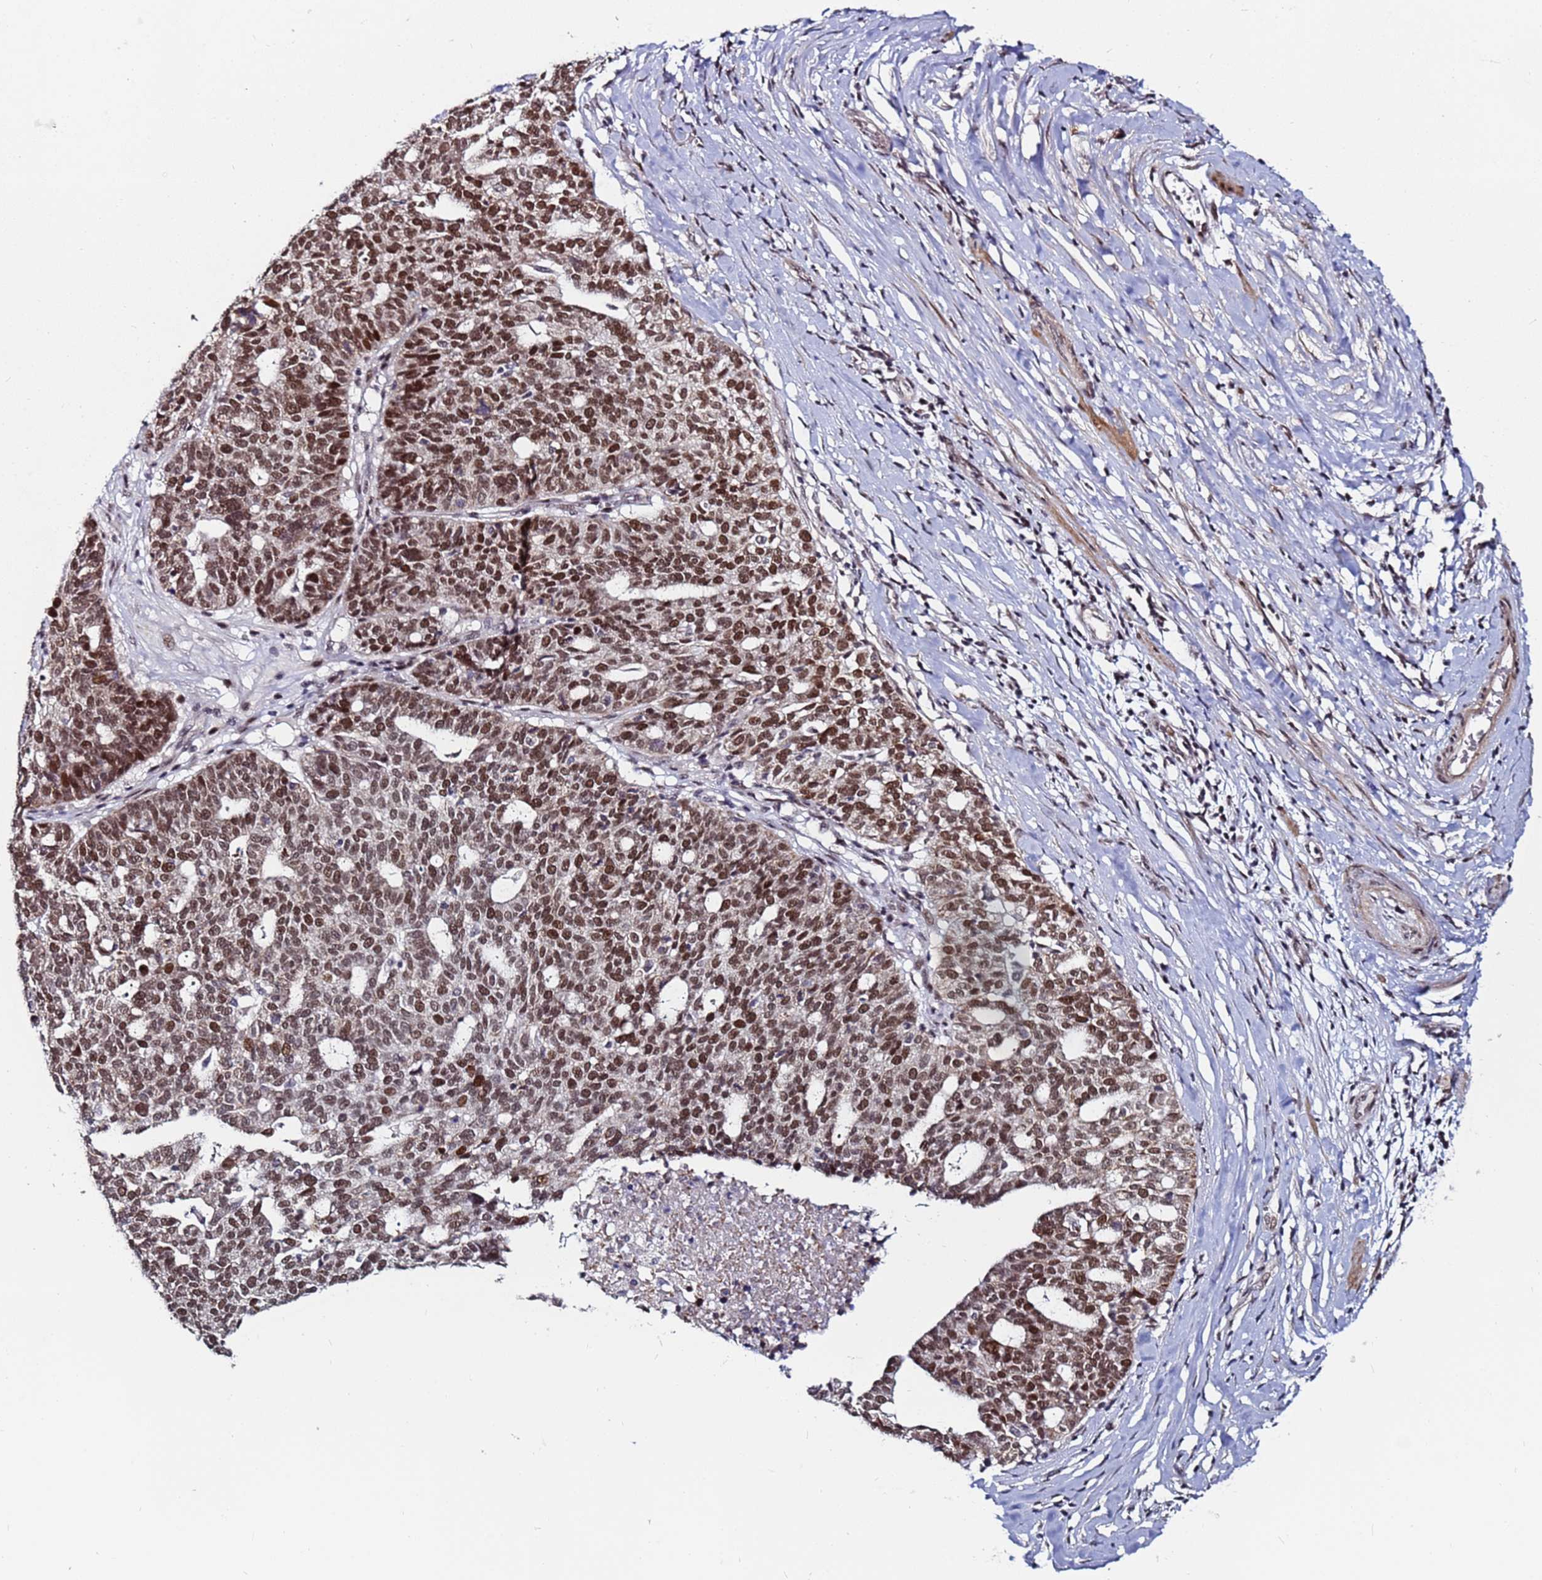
{"staining": {"intensity": "moderate", "quantity": ">75%", "location": "nuclear"}, "tissue": "ovarian cancer", "cell_type": "Tumor cells", "image_type": "cancer", "snomed": [{"axis": "morphology", "description": "Cystadenocarcinoma, serous, NOS"}, {"axis": "topography", "description": "Ovary"}], "caption": "Ovarian serous cystadenocarcinoma was stained to show a protein in brown. There is medium levels of moderate nuclear positivity in approximately >75% of tumor cells.", "gene": "PPM1H", "patient": {"sex": "female", "age": 59}}